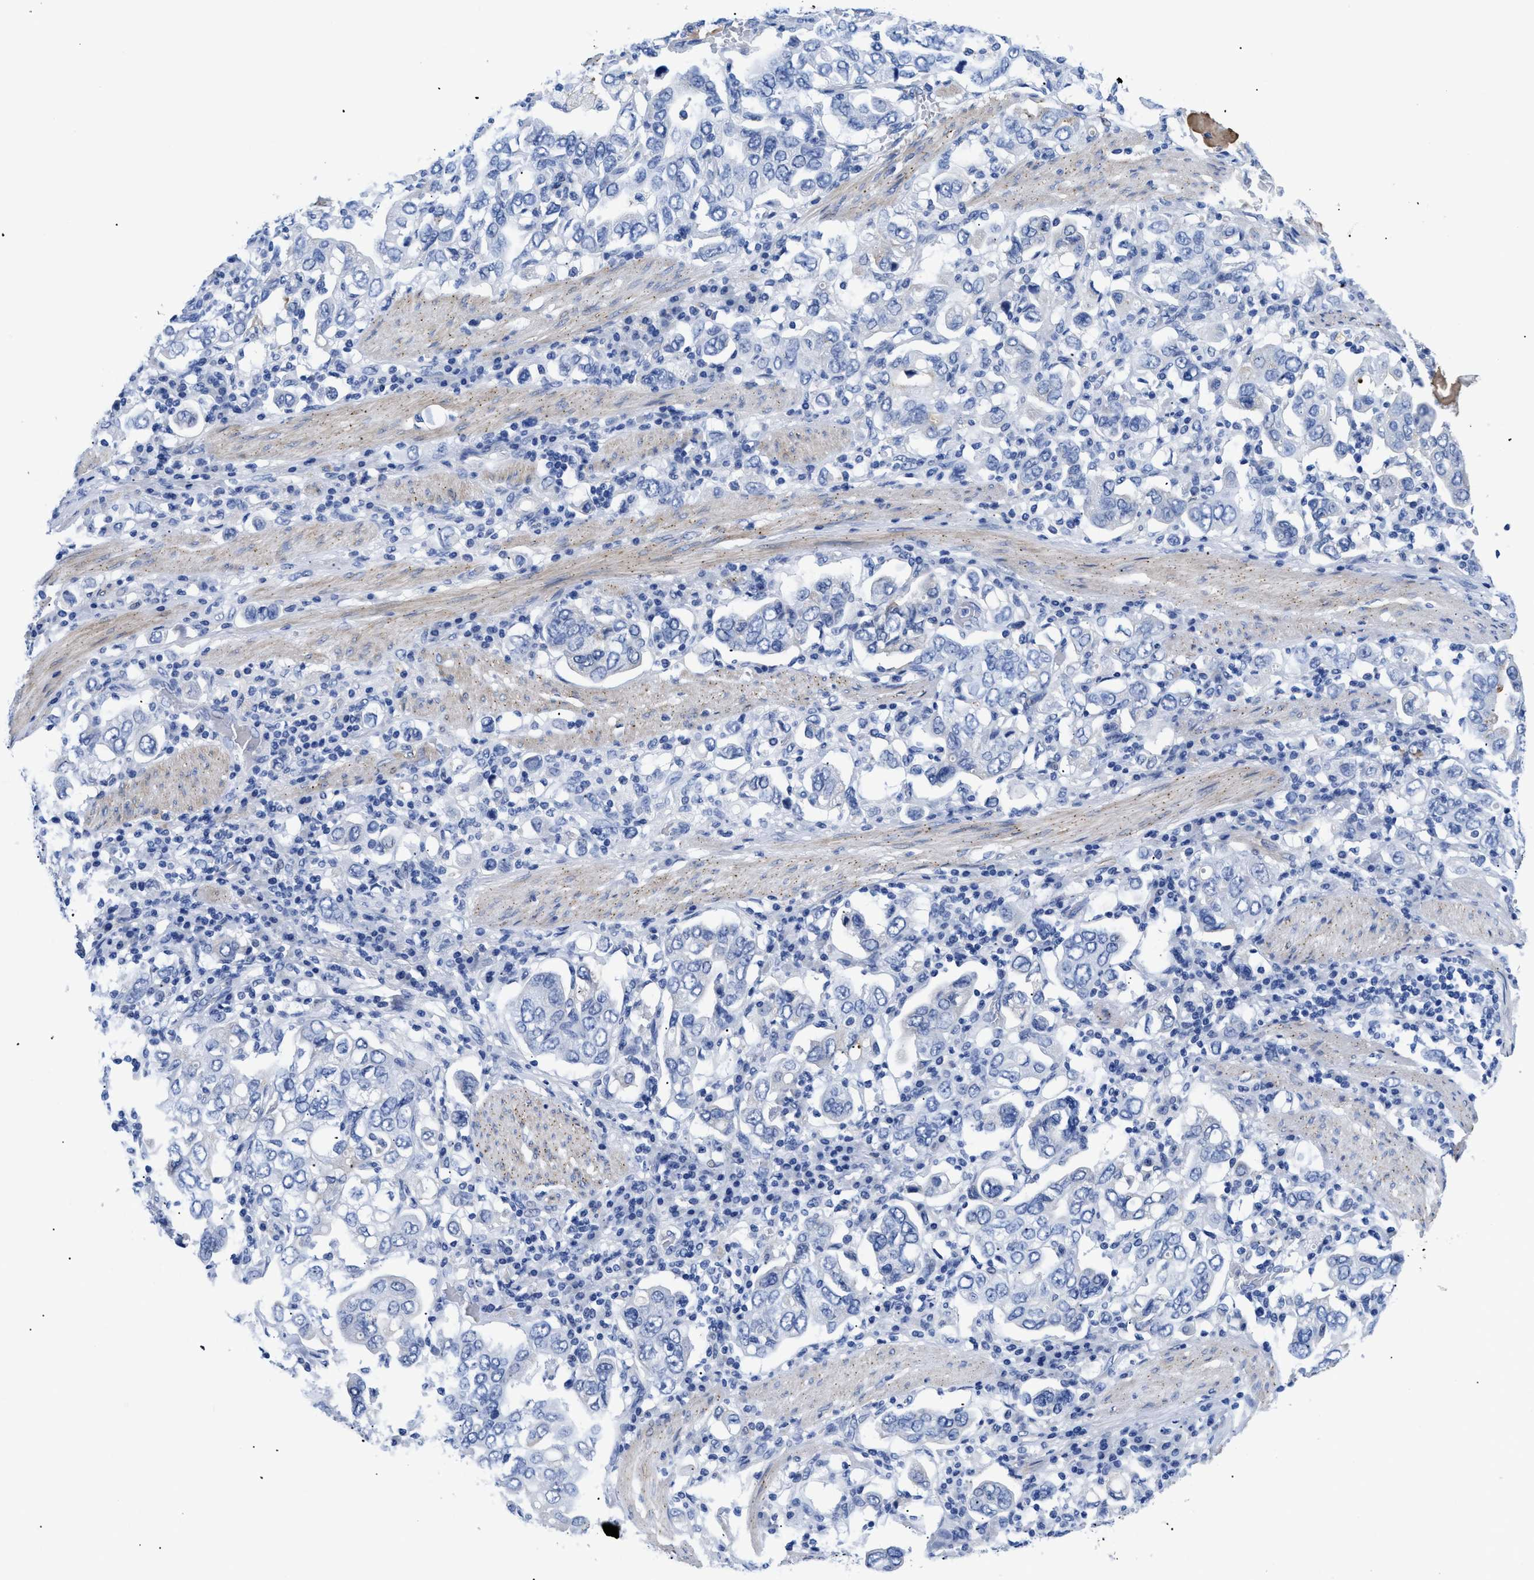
{"staining": {"intensity": "negative", "quantity": "none", "location": "none"}, "tissue": "stomach cancer", "cell_type": "Tumor cells", "image_type": "cancer", "snomed": [{"axis": "morphology", "description": "Adenocarcinoma, NOS"}, {"axis": "topography", "description": "Stomach, upper"}], "caption": "Photomicrograph shows no significant protein staining in tumor cells of stomach cancer.", "gene": "TMEM68", "patient": {"sex": "male", "age": 62}}